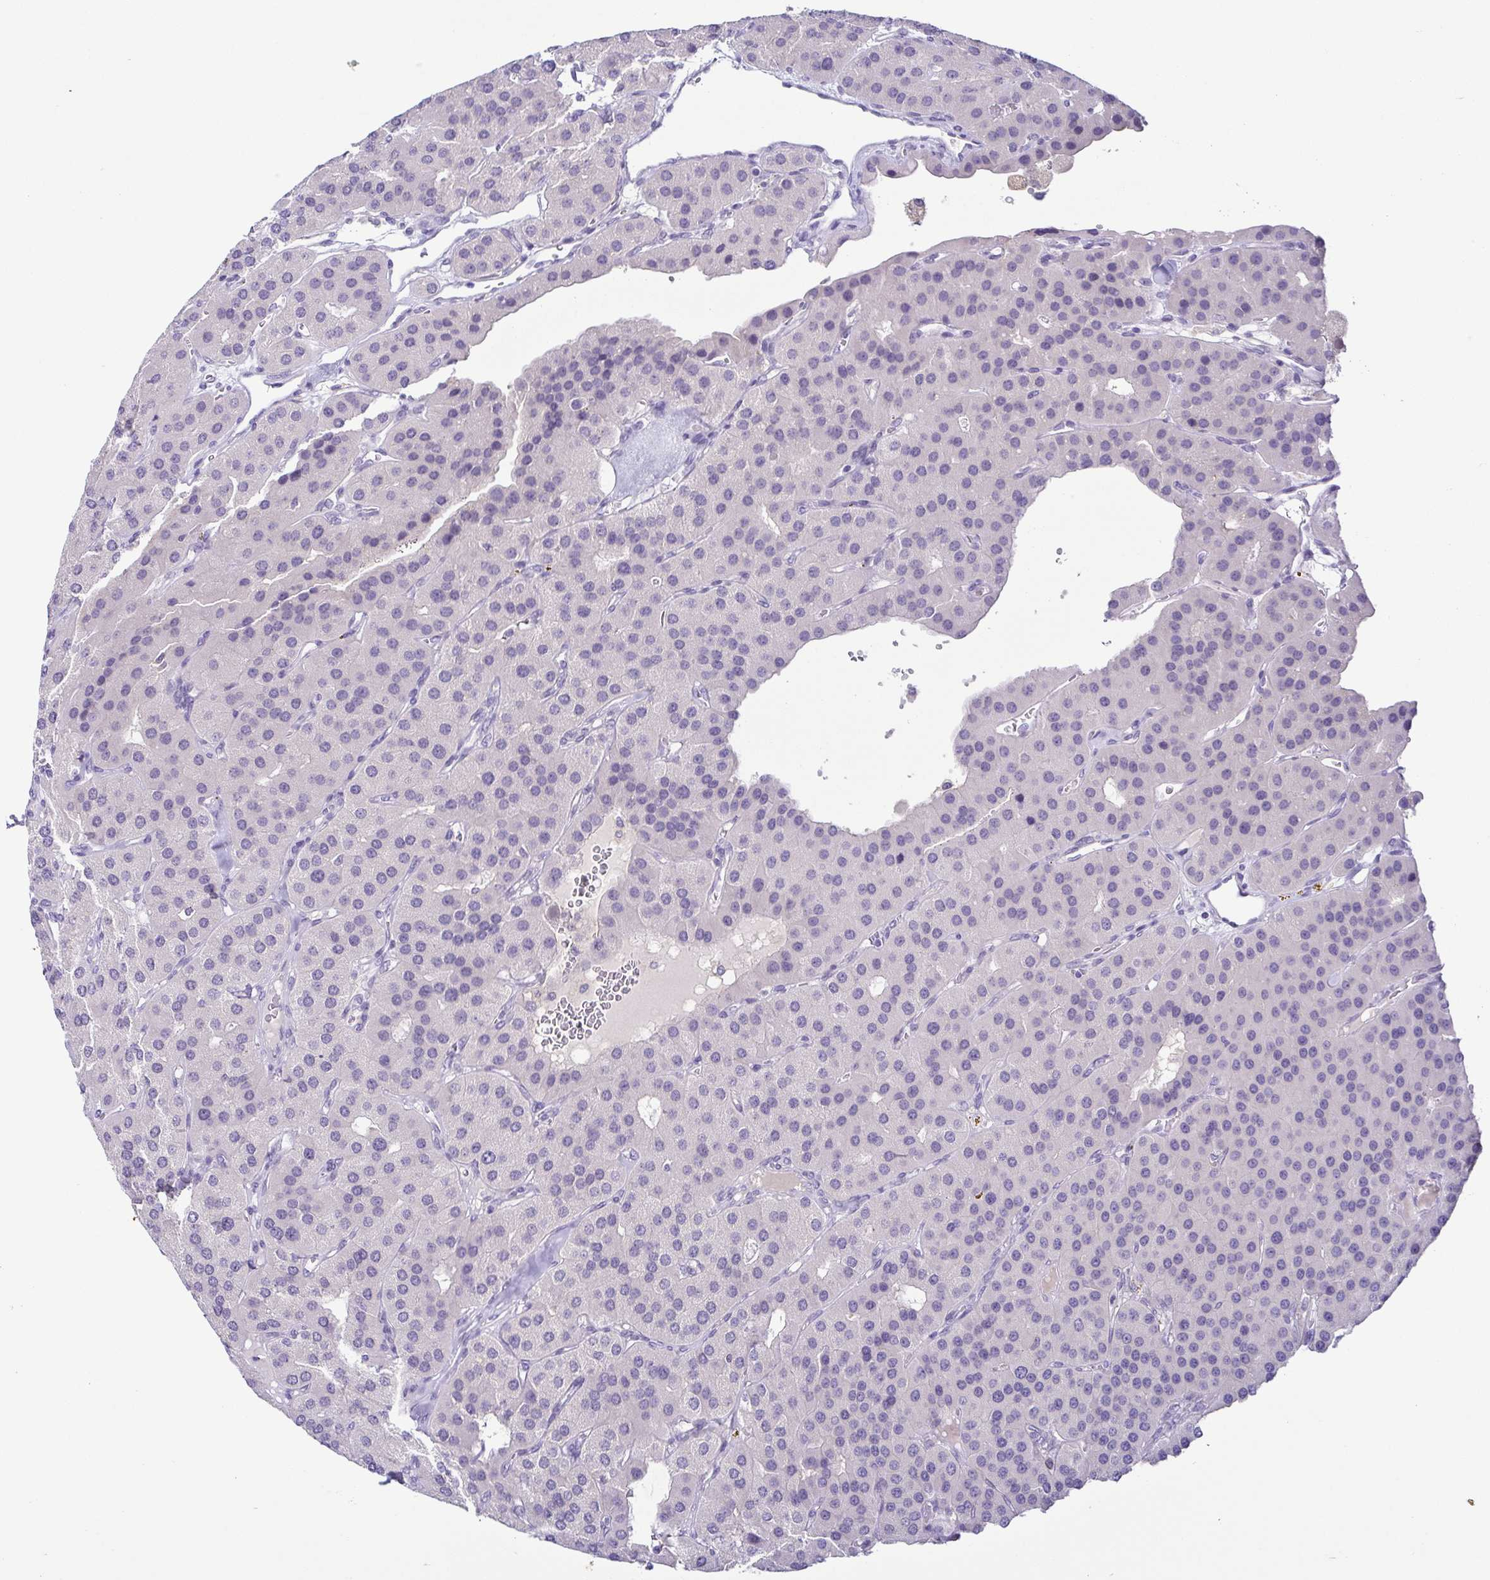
{"staining": {"intensity": "negative", "quantity": "none", "location": "none"}, "tissue": "parathyroid gland", "cell_type": "Glandular cells", "image_type": "normal", "snomed": [{"axis": "morphology", "description": "Normal tissue, NOS"}, {"axis": "morphology", "description": "Adenoma, NOS"}, {"axis": "topography", "description": "Parathyroid gland"}], "caption": "Immunohistochemical staining of benign human parathyroid gland demonstrates no significant staining in glandular cells.", "gene": "TERT", "patient": {"sex": "female", "age": 86}}